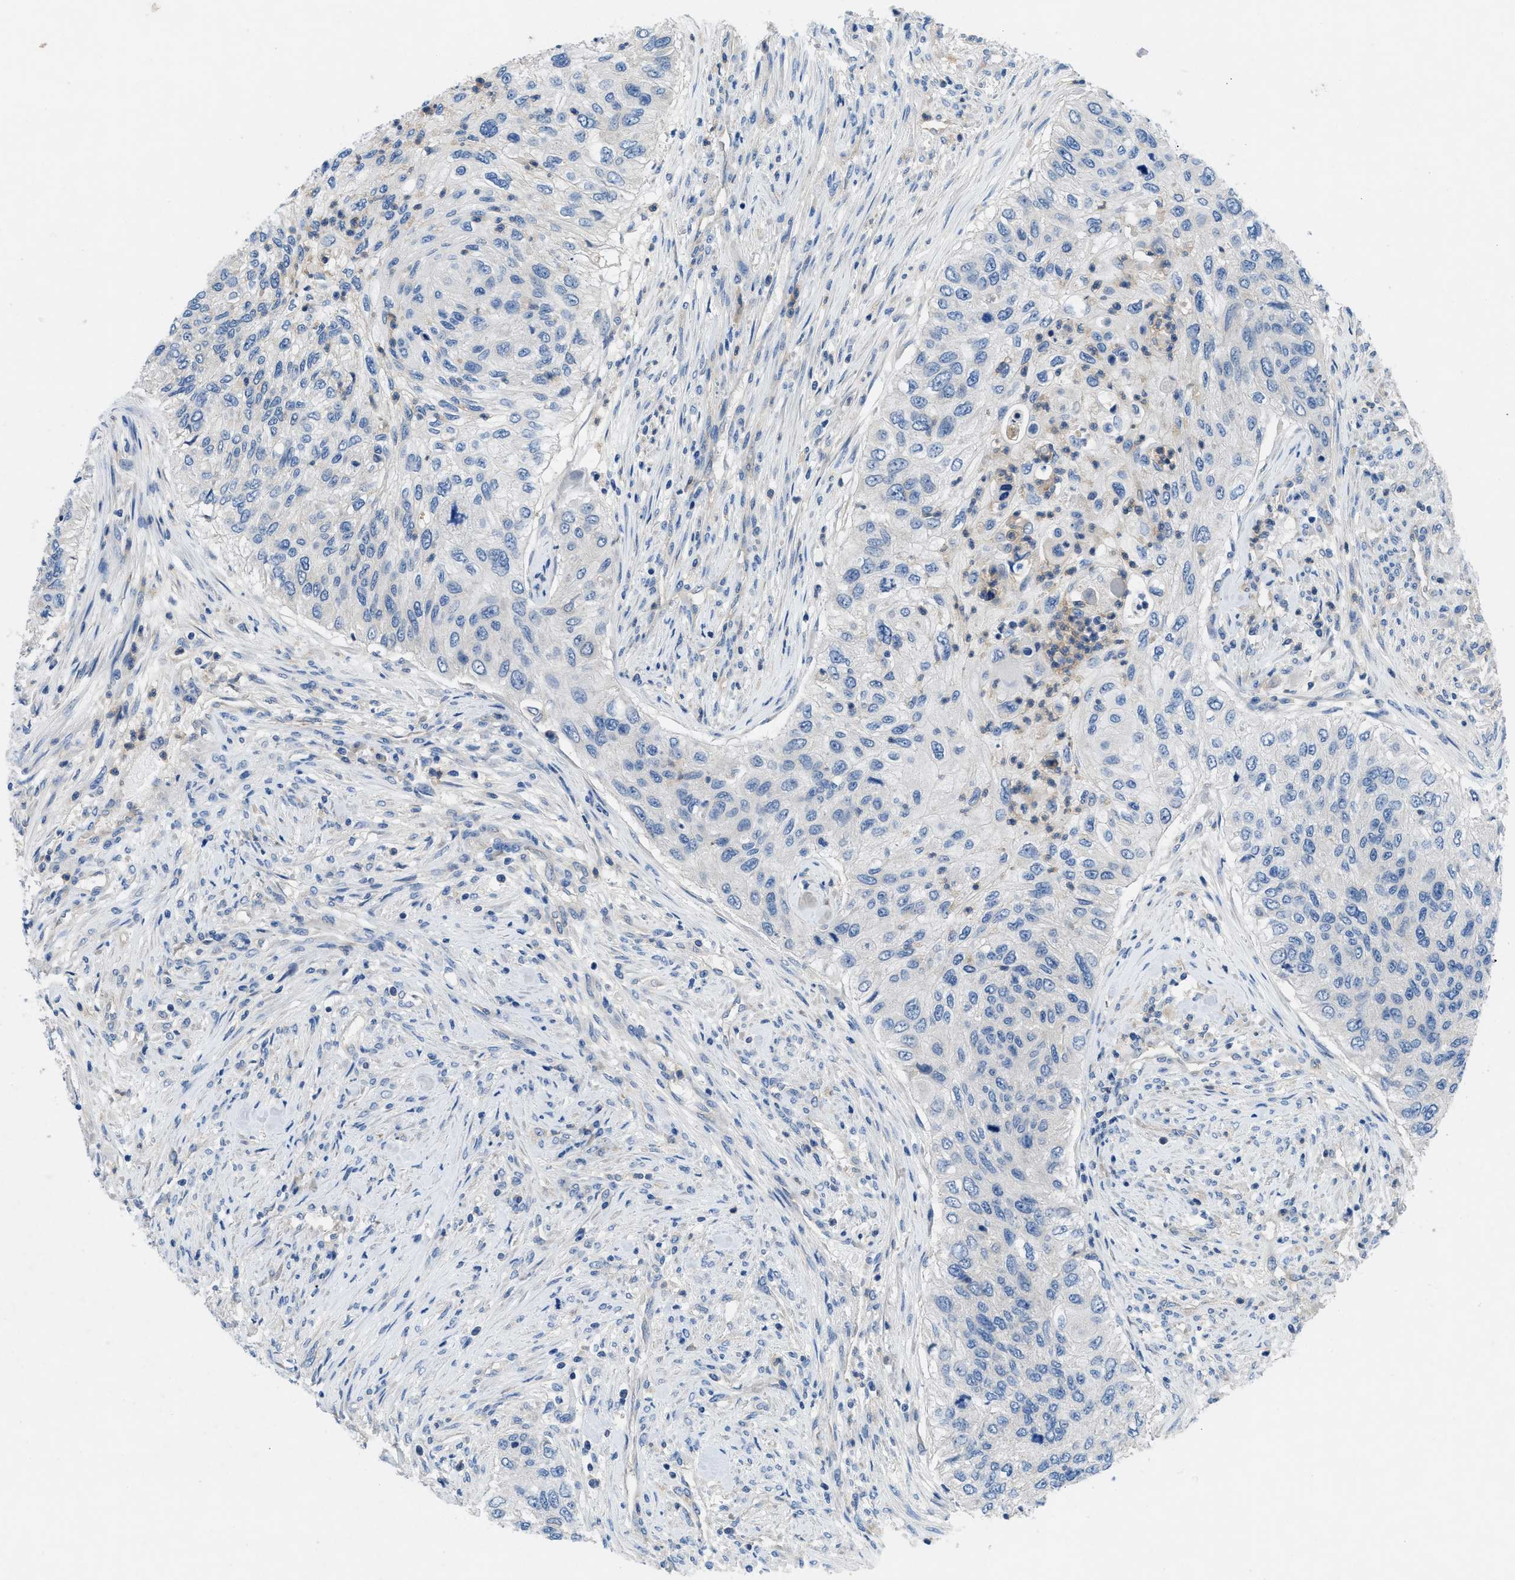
{"staining": {"intensity": "negative", "quantity": "none", "location": "none"}, "tissue": "urothelial cancer", "cell_type": "Tumor cells", "image_type": "cancer", "snomed": [{"axis": "morphology", "description": "Urothelial carcinoma, High grade"}, {"axis": "topography", "description": "Urinary bladder"}], "caption": "Human high-grade urothelial carcinoma stained for a protein using immunohistochemistry (IHC) displays no positivity in tumor cells.", "gene": "PGR", "patient": {"sex": "female", "age": 60}}